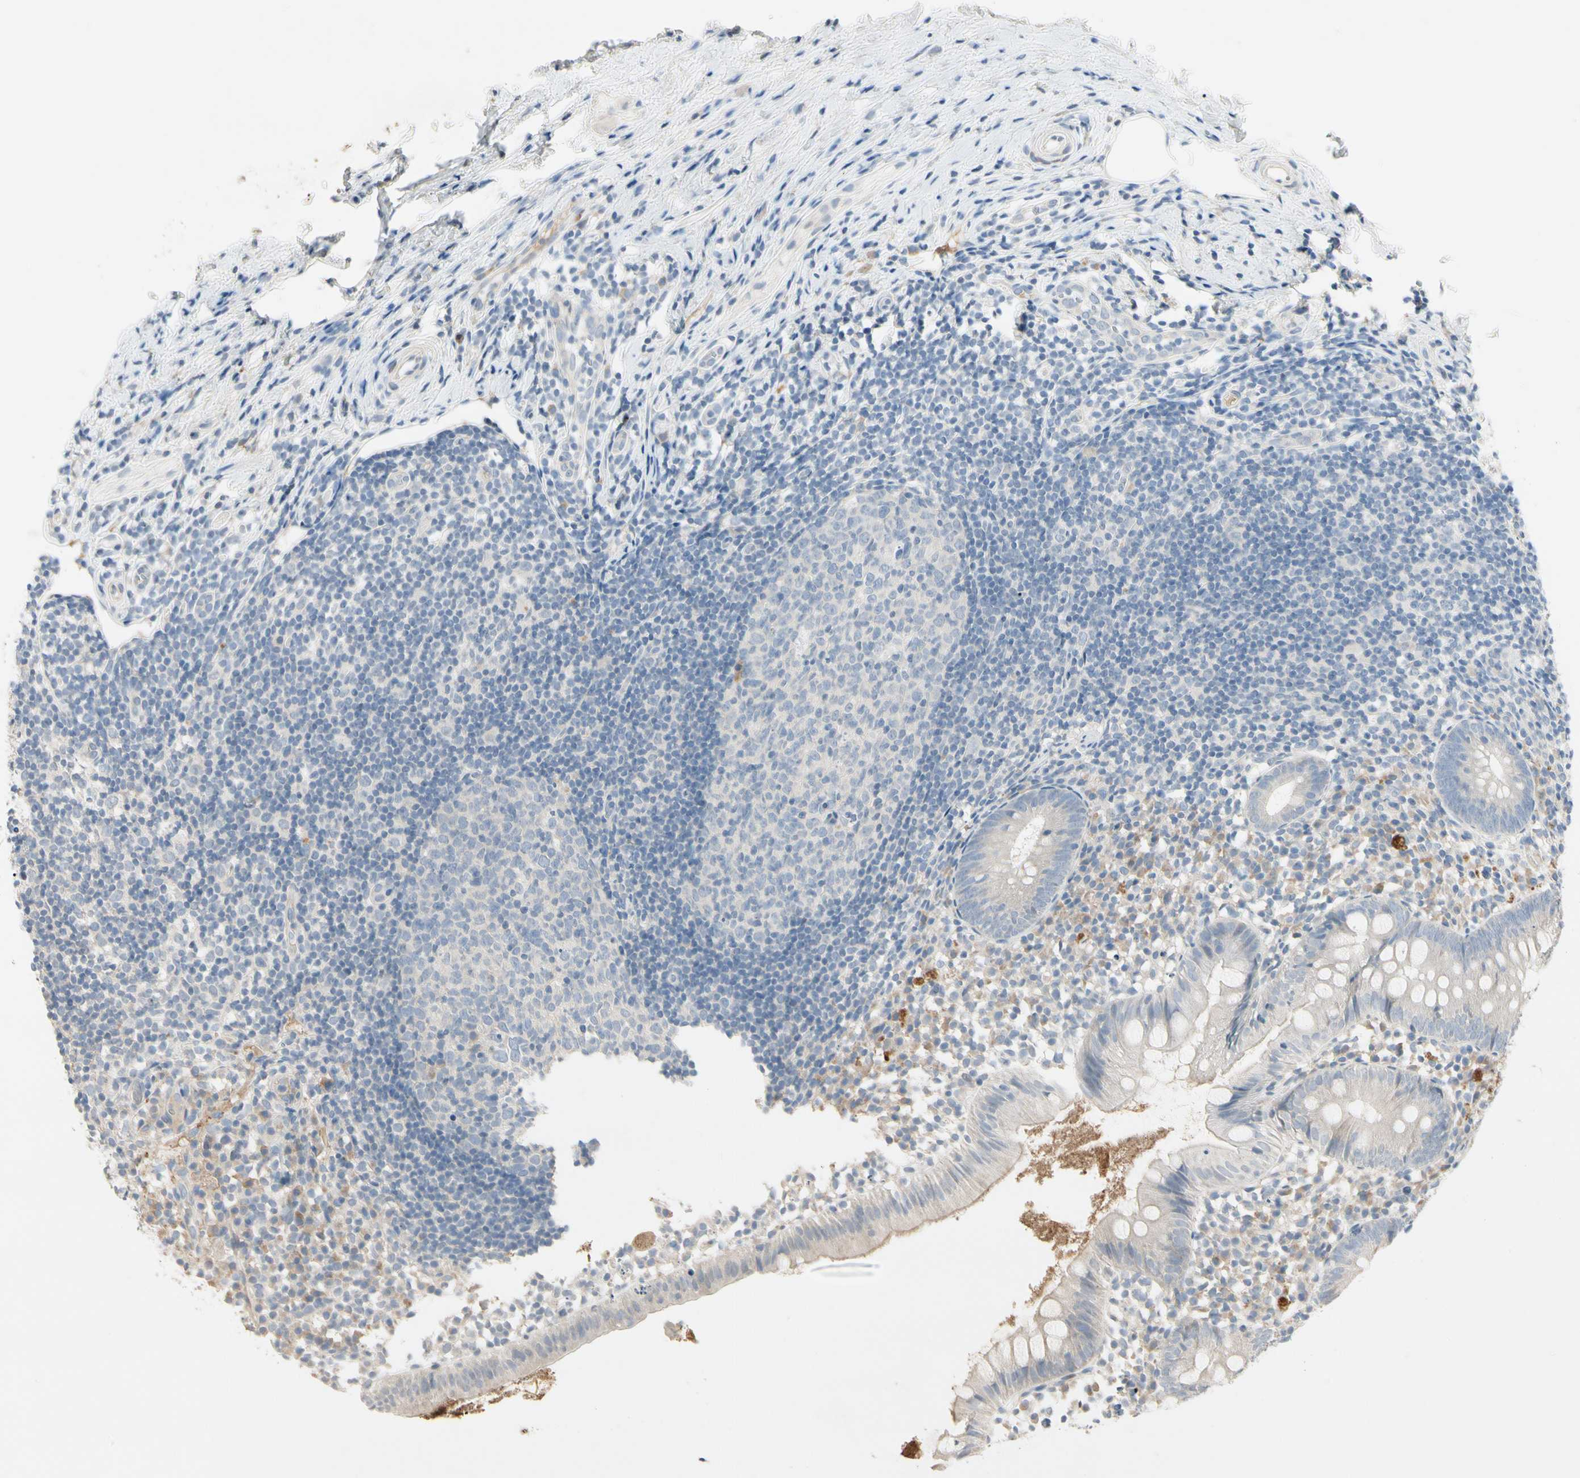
{"staining": {"intensity": "negative", "quantity": "none", "location": "none"}, "tissue": "appendix", "cell_type": "Glandular cells", "image_type": "normal", "snomed": [{"axis": "morphology", "description": "Normal tissue, NOS"}, {"axis": "topography", "description": "Appendix"}], "caption": "Immunohistochemistry of normal human appendix reveals no expression in glandular cells.", "gene": "PRSS21", "patient": {"sex": "female", "age": 20}}